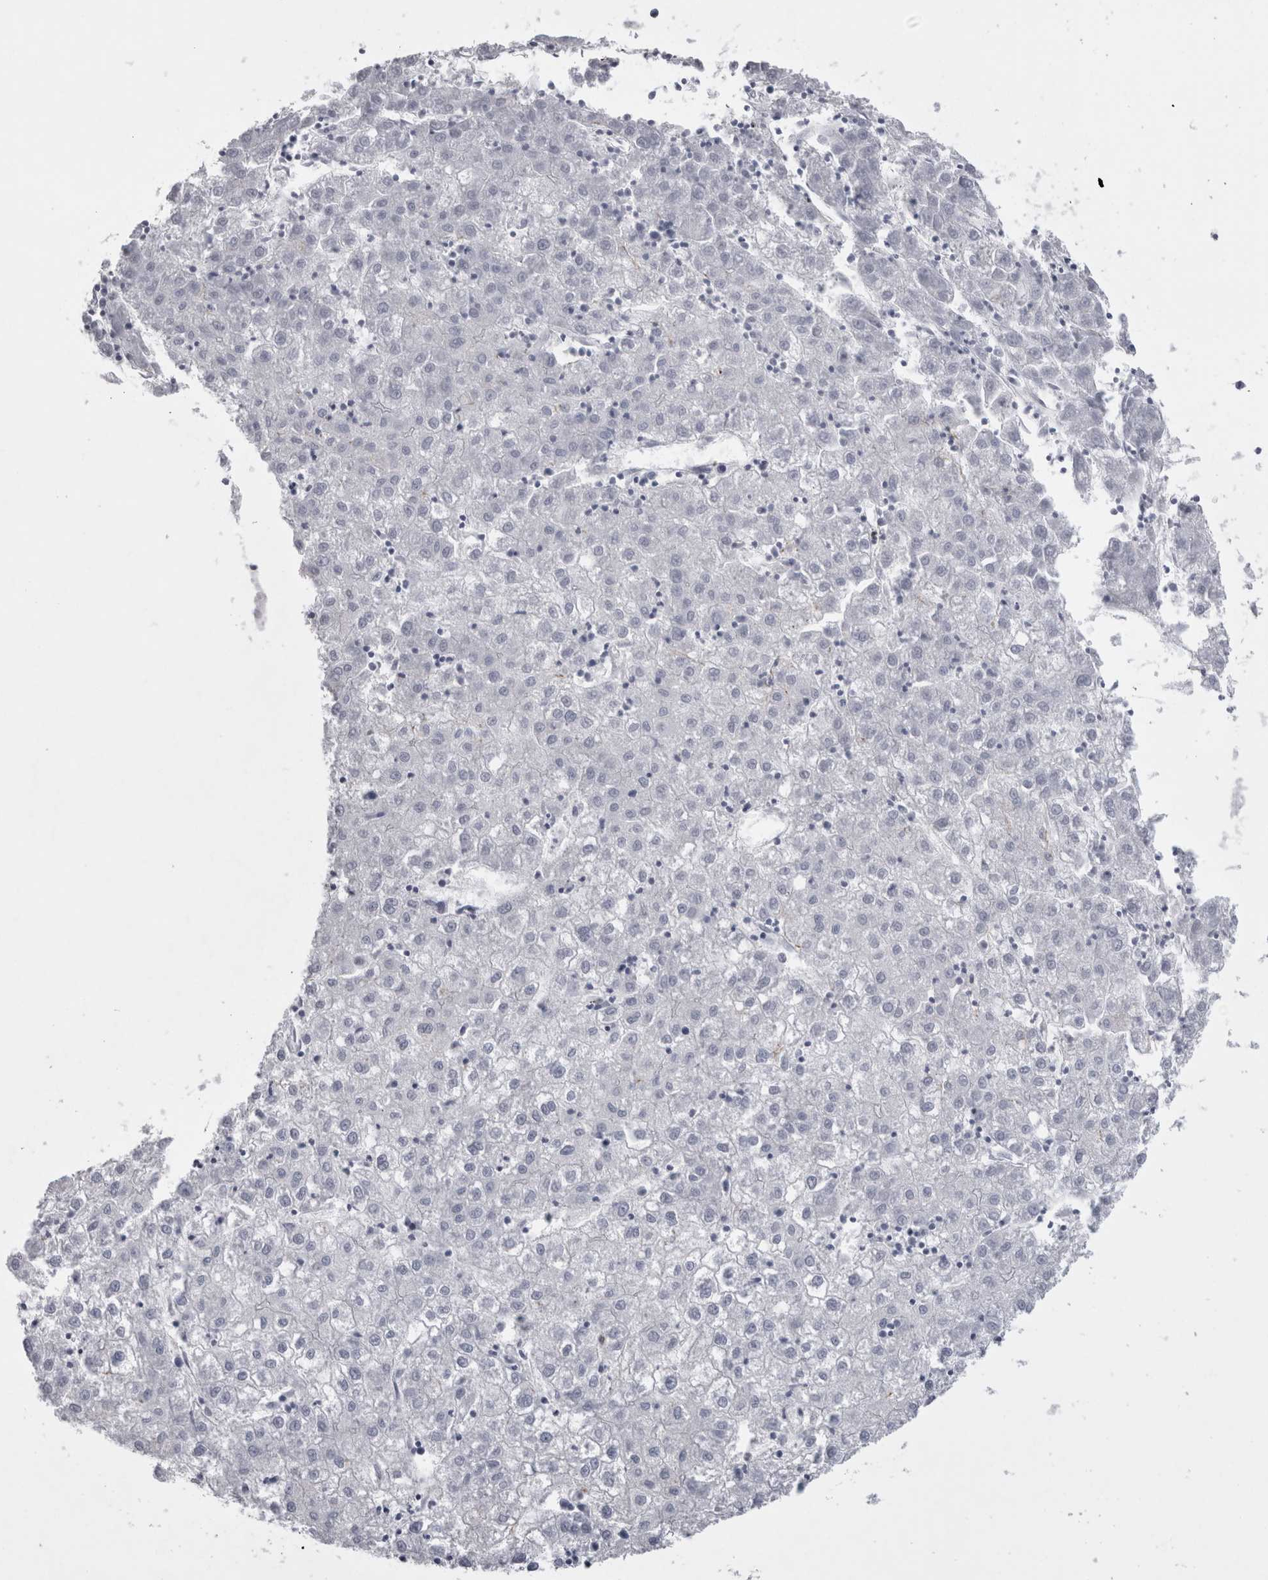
{"staining": {"intensity": "negative", "quantity": "none", "location": "none"}, "tissue": "liver cancer", "cell_type": "Tumor cells", "image_type": "cancer", "snomed": [{"axis": "morphology", "description": "Carcinoma, Hepatocellular, NOS"}, {"axis": "topography", "description": "Liver"}], "caption": "IHC histopathology image of human hepatocellular carcinoma (liver) stained for a protein (brown), which displays no expression in tumor cells.", "gene": "ATXN3", "patient": {"sex": "male", "age": 72}}